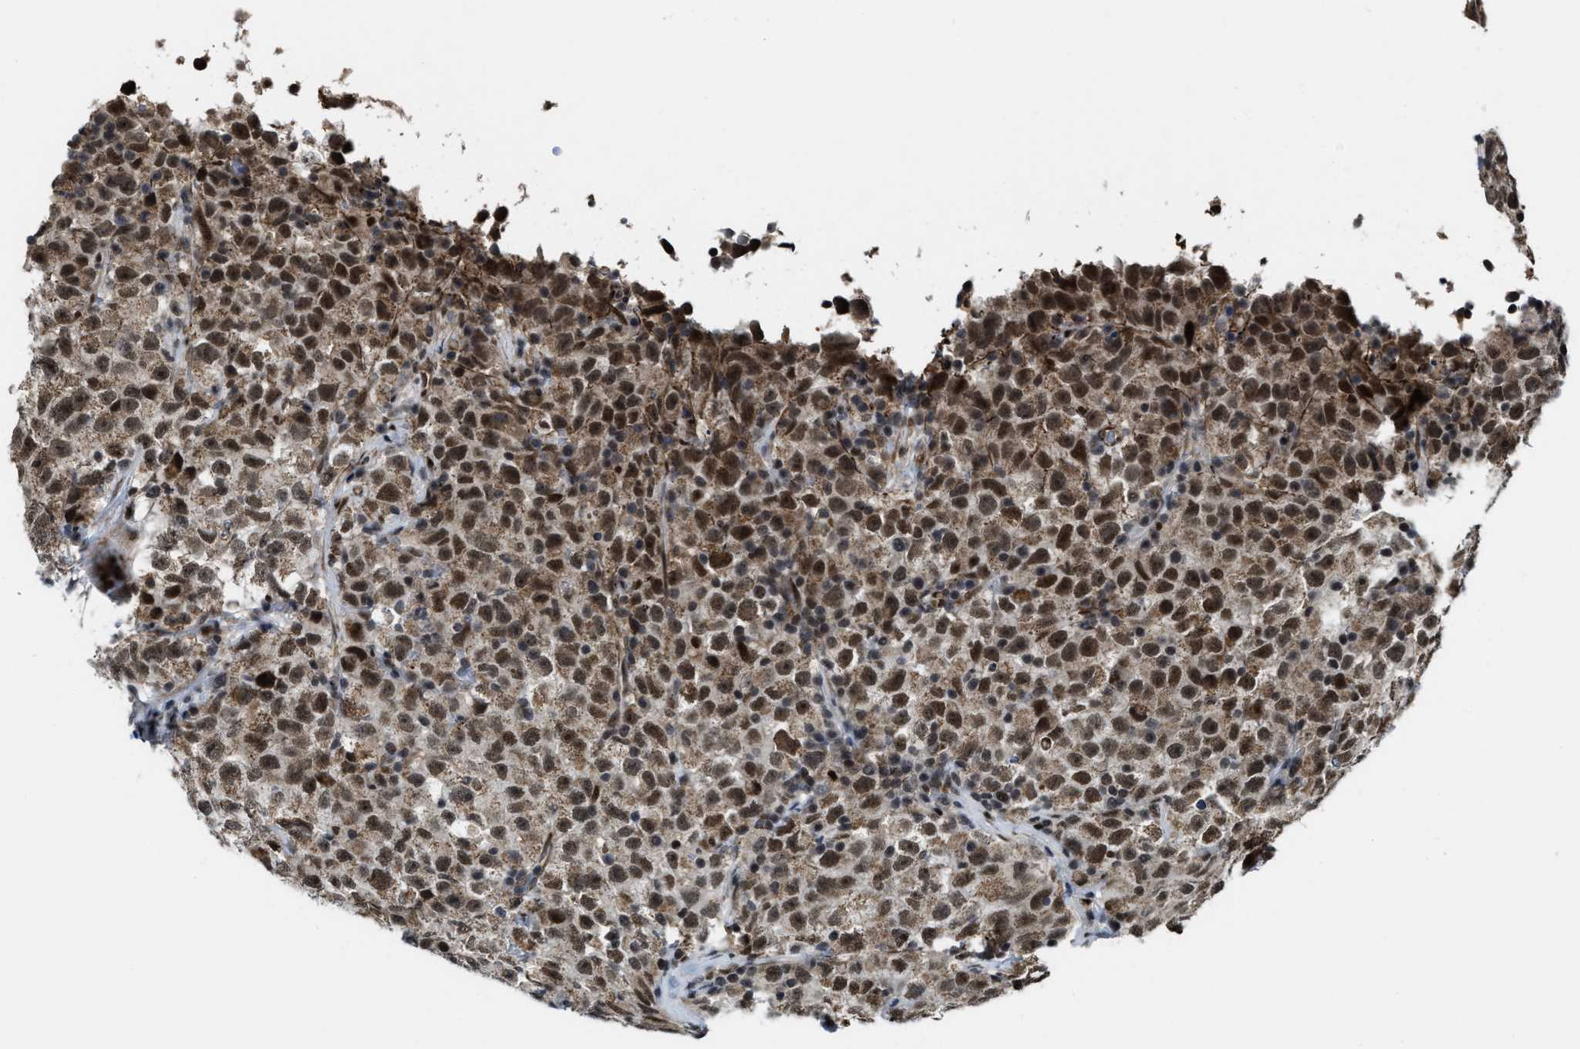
{"staining": {"intensity": "moderate", "quantity": ">75%", "location": "nuclear"}, "tissue": "testis cancer", "cell_type": "Tumor cells", "image_type": "cancer", "snomed": [{"axis": "morphology", "description": "Seminoma, NOS"}, {"axis": "topography", "description": "Testis"}], "caption": "This is an image of immunohistochemistry staining of testis cancer, which shows moderate positivity in the nuclear of tumor cells.", "gene": "ZNF250", "patient": {"sex": "male", "age": 22}}